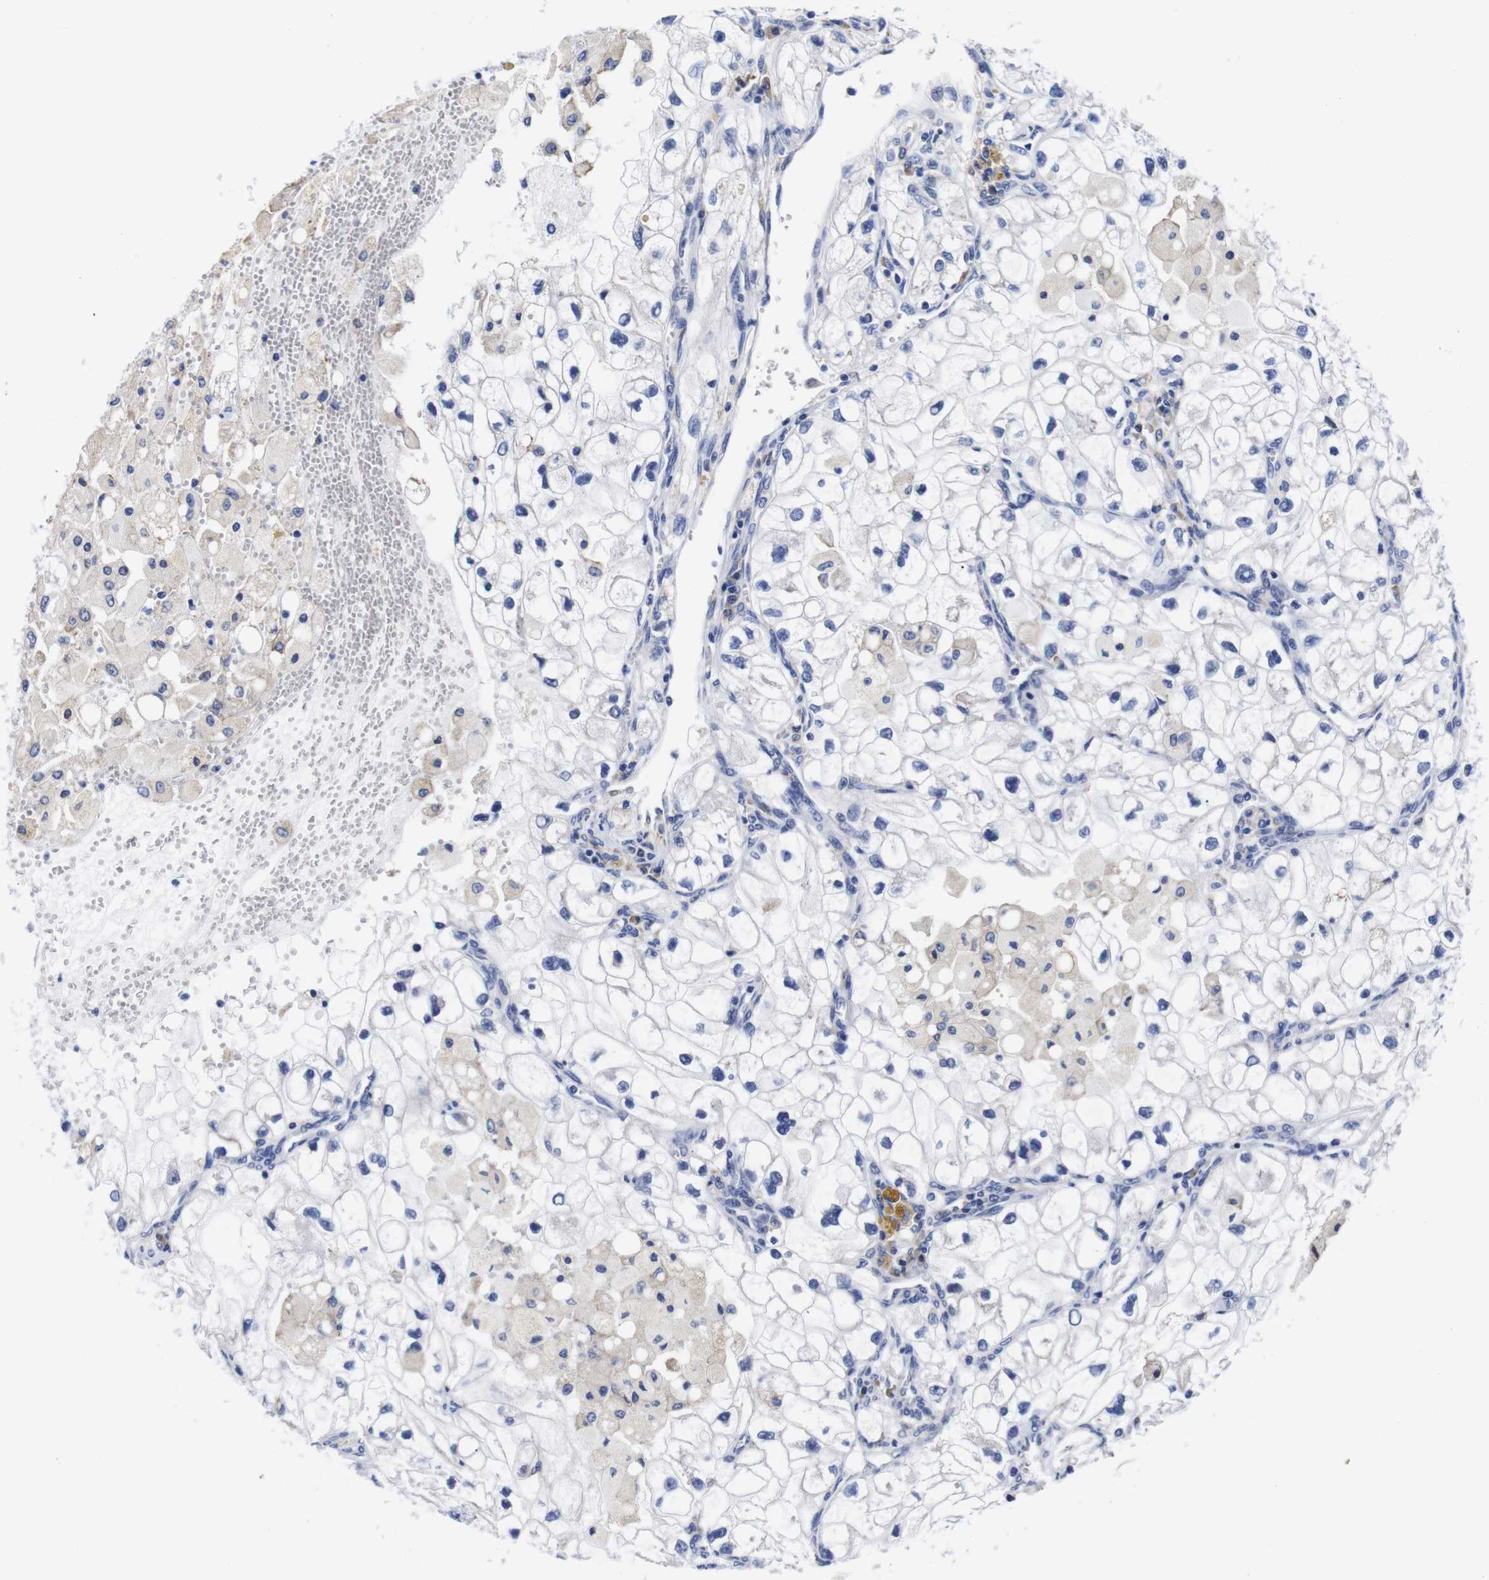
{"staining": {"intensity": "weak", "quantity": "<25%", "location": "cytoplasmic/membranous"}, "tissue": "renal cancer", "cell_type": "Tumor cells", "image_type": "cancer", "snomed": [{"axis": "morphology", "description": "Adenocarcinoma, NOS"}, {"axis": "topography", "description": "Kidney"}], "caption": "Immunohistochemical staining of renal cancer reveals no significant positivity in tumor cells. (DAB immunohistochemistry (IHC), high magnification).", "gene": "CLEC4G", "patient": {"sex": "female", "age": 70}}